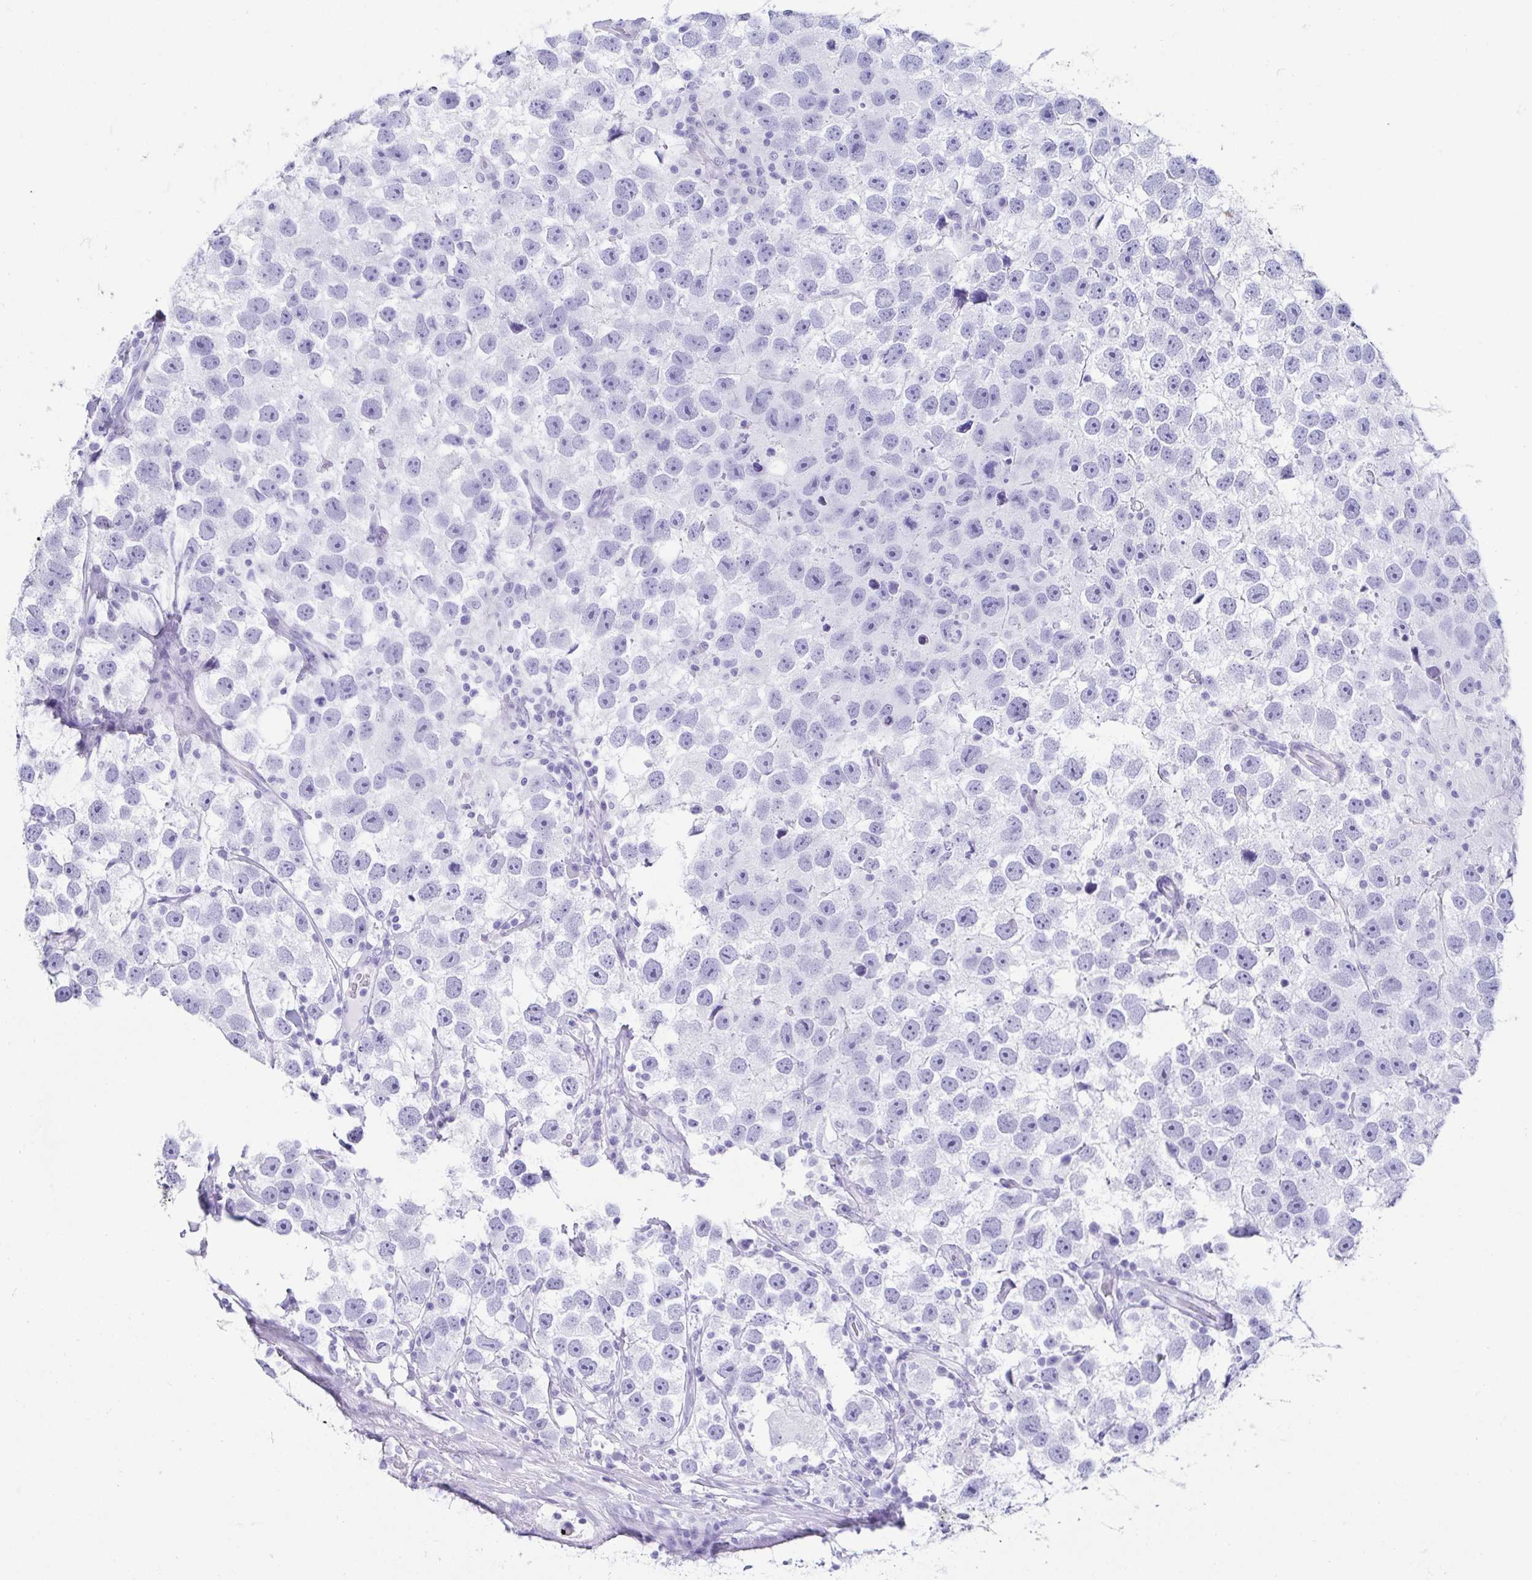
{"staining": {"intensity": "negative", "quantity": "none", "location": "none"}, "tissue": "testis cancer", "cell_type": "Tumor cells", "image_type": "cancer", "snomed": [{"axis": "morphology", "description": "Seminoma, NOS"}, {"axis": "topography", "description": "Testis"}], "caption": "DAB immunohistochemical staining of seminoma (testis) displays no significant positivity in tumor cells.", "gene": "CD164L2", "patient": {"sex": "male", "age": 26}}